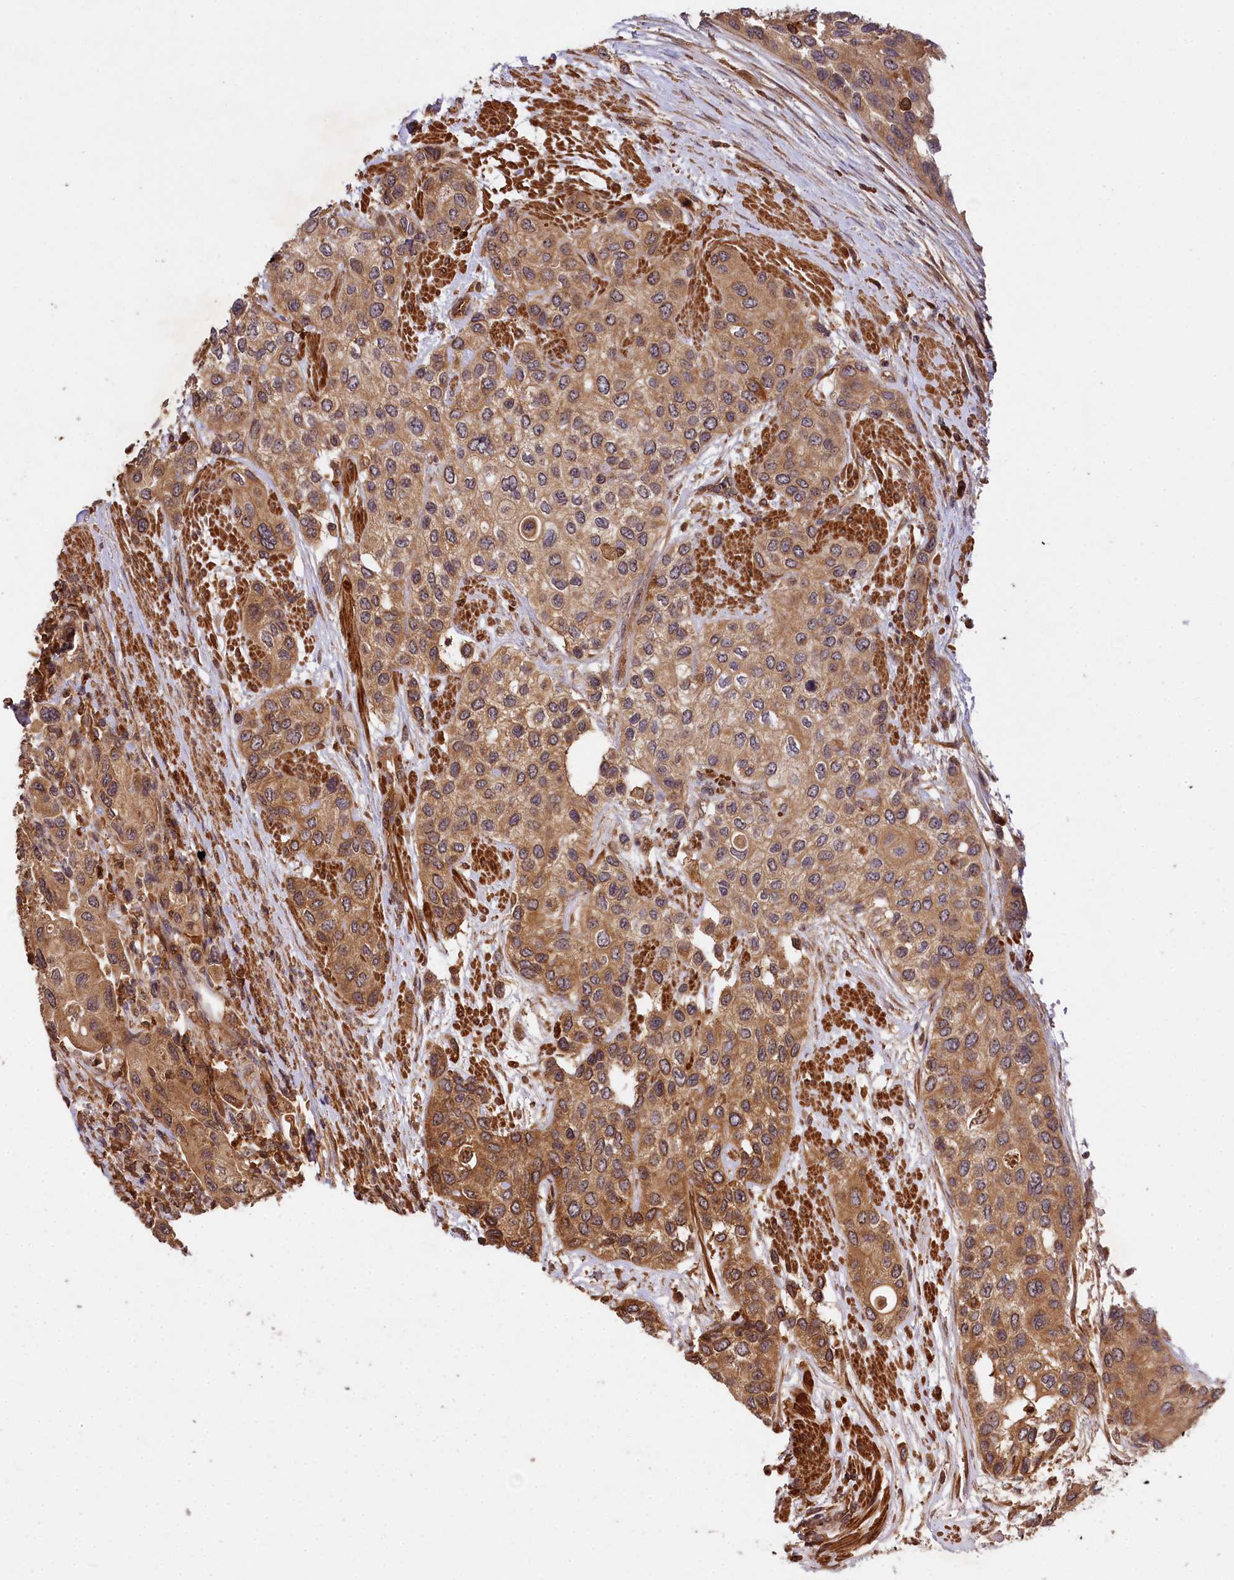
{"staining": {"intensity": "moderate", "quantity": ">75%", "location": "cytoplasmic/membranous"}, "tissue": "urothelial cancer", "cell_type": "Tumor cells", "image_type": "cancer", "snomed": [{"axis": "morphology", "description": "Normal tissue, NOS"}, {"axis": "morphology", "description": "Urothelial carcinoma, High grade"}, {"axis": "topography", "description": "Vascular tissue"}, {"axis": "topography", "description": "Urinary bladder"}], "caption": "Moderate cytoplasmic/membranous protein expression is identified in about >75% of tumor cells in urothelial cancer.", "gene": "MCF2L2", "patient": {"sex": "female", "age": 56}}